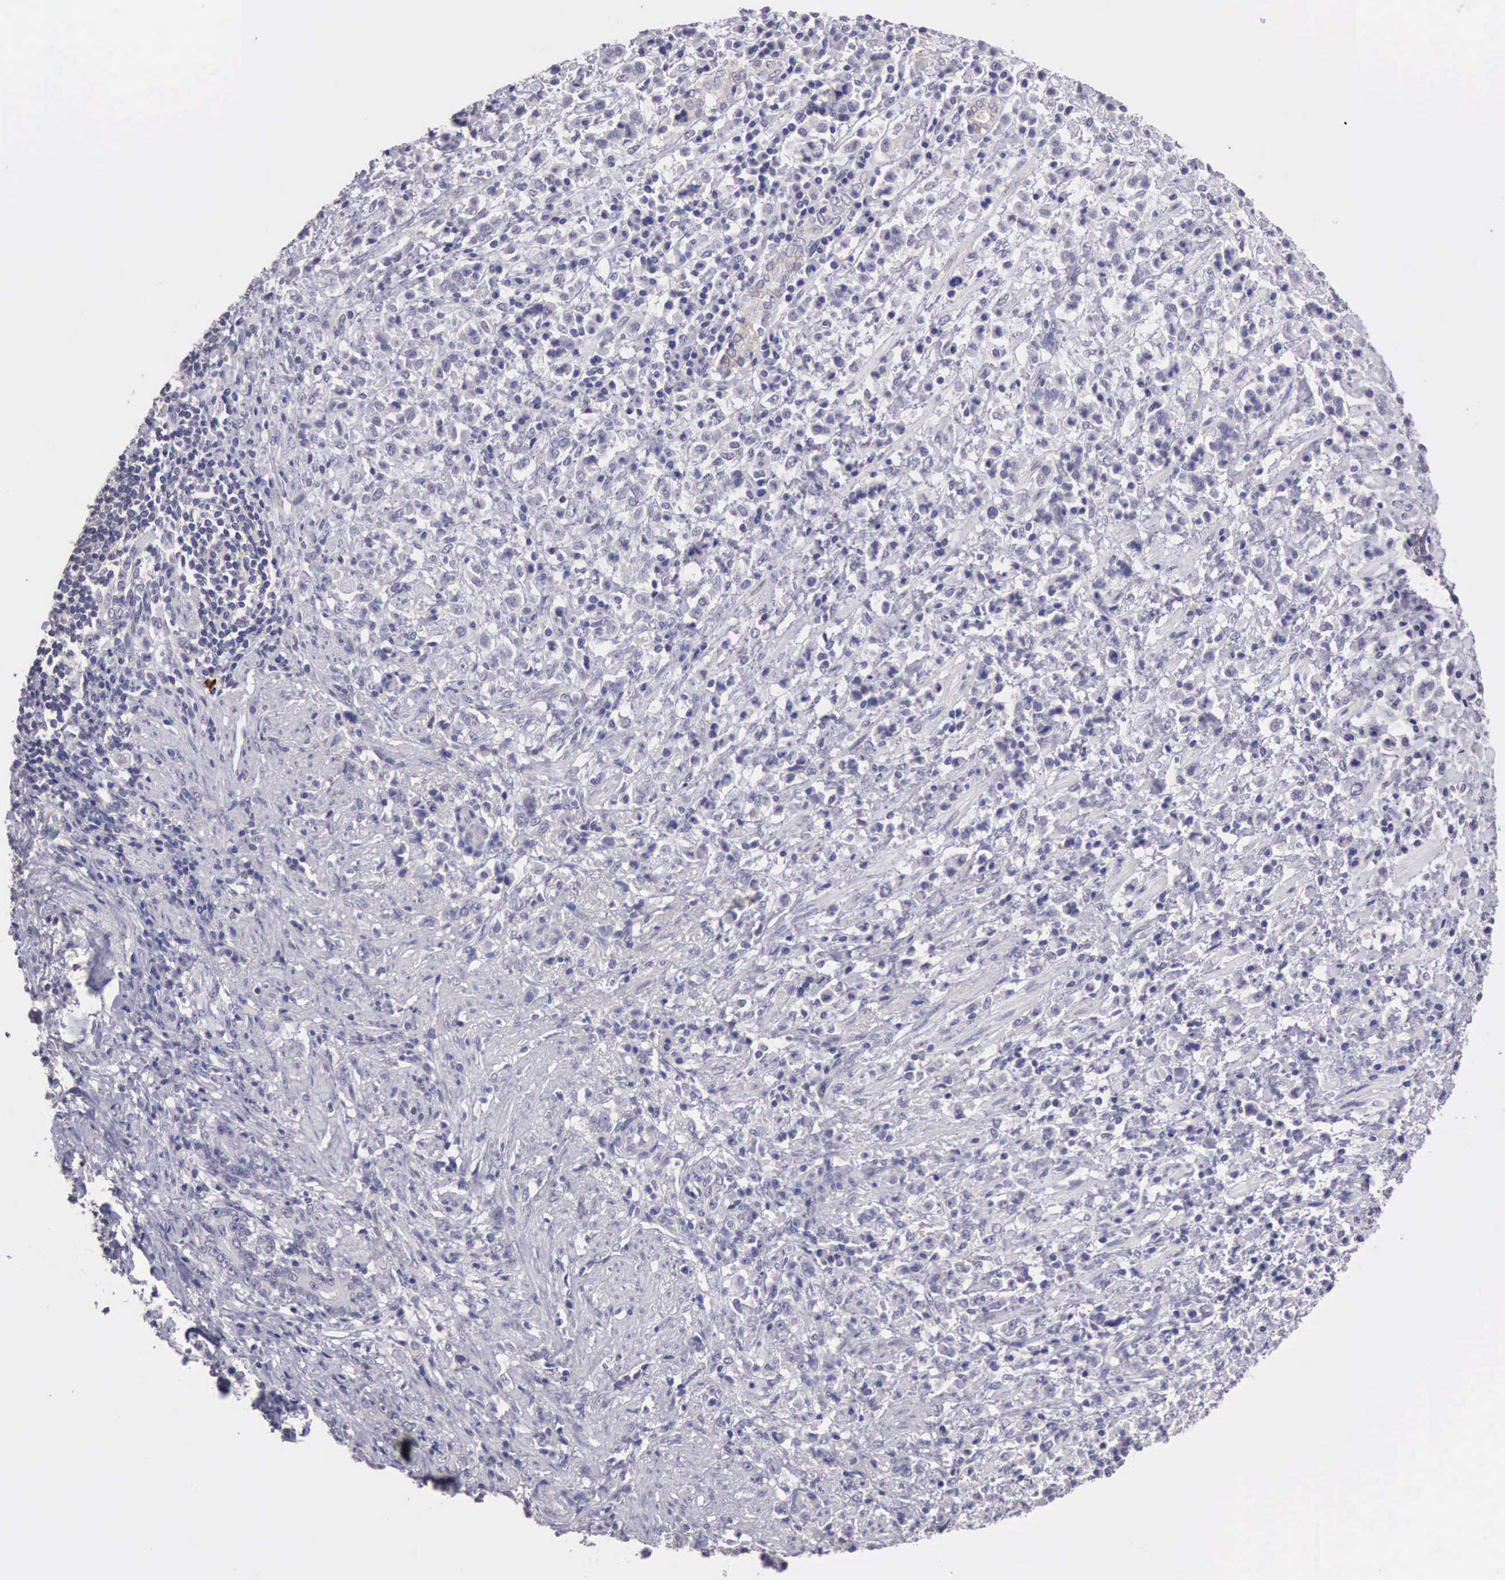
{"staining": {"intensity": "negative", "quantity": "none", "location": "none"}, "tissue": "stomach cancer", "cell_type": "Tumor cells", "image_type": "cancer", "snomed": [{"axis": "morphology", "description": "Adenocarcinoma, NOS"}, {"axis": "topography", "description": "Stomach, lower"}], "caption": "An image of stomach adenocarcinoma stained for a protein demonstrates no brown staining in tumor cells. (IHC, brightfield microscopy, high magnification).", "gene": "KCND1", "patient": {"sex": "male", "age": 88}}